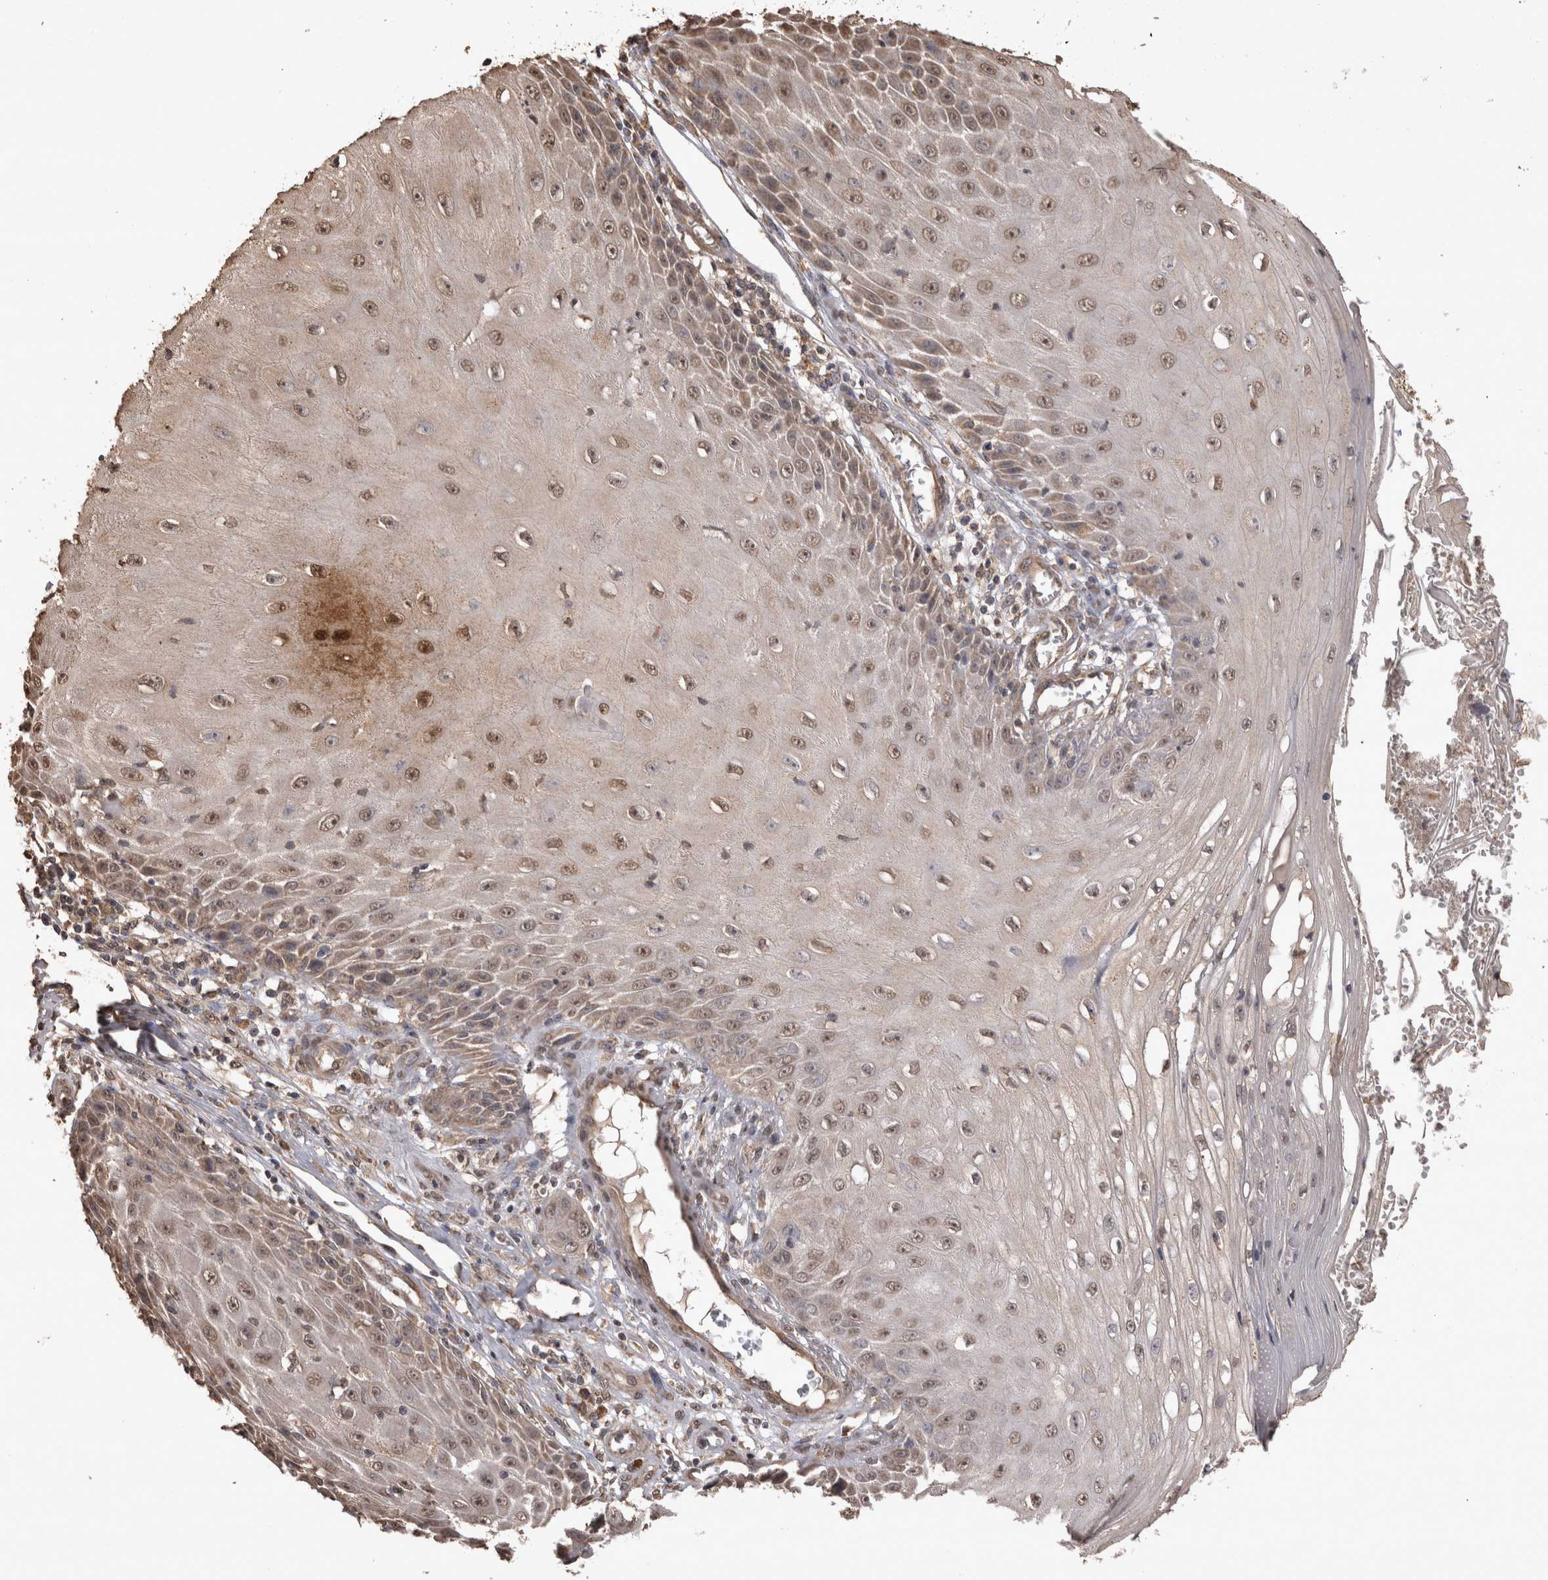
{"staining": {"intensity": "moderate", "quantity": ">75%", "location": "nuclear"}, "tissue": "skin cancer", "cell_type": "Tumor cells", "image_type": "cancer", "snomed": [{"axis": "morphology", "description": "Squamous cell carcinoma, NOS"}, {"axis": "topography", "description": "Skin"}], "caption": "Squamous cell carcinoma (skin) tissue displays moderate nuclear positivity in about >75% of tumor cells (DAB IHC with brightfield microscopy, high magnification).", "gene": "SOCS5", "patient": {"sex": "female", "age": 73}}